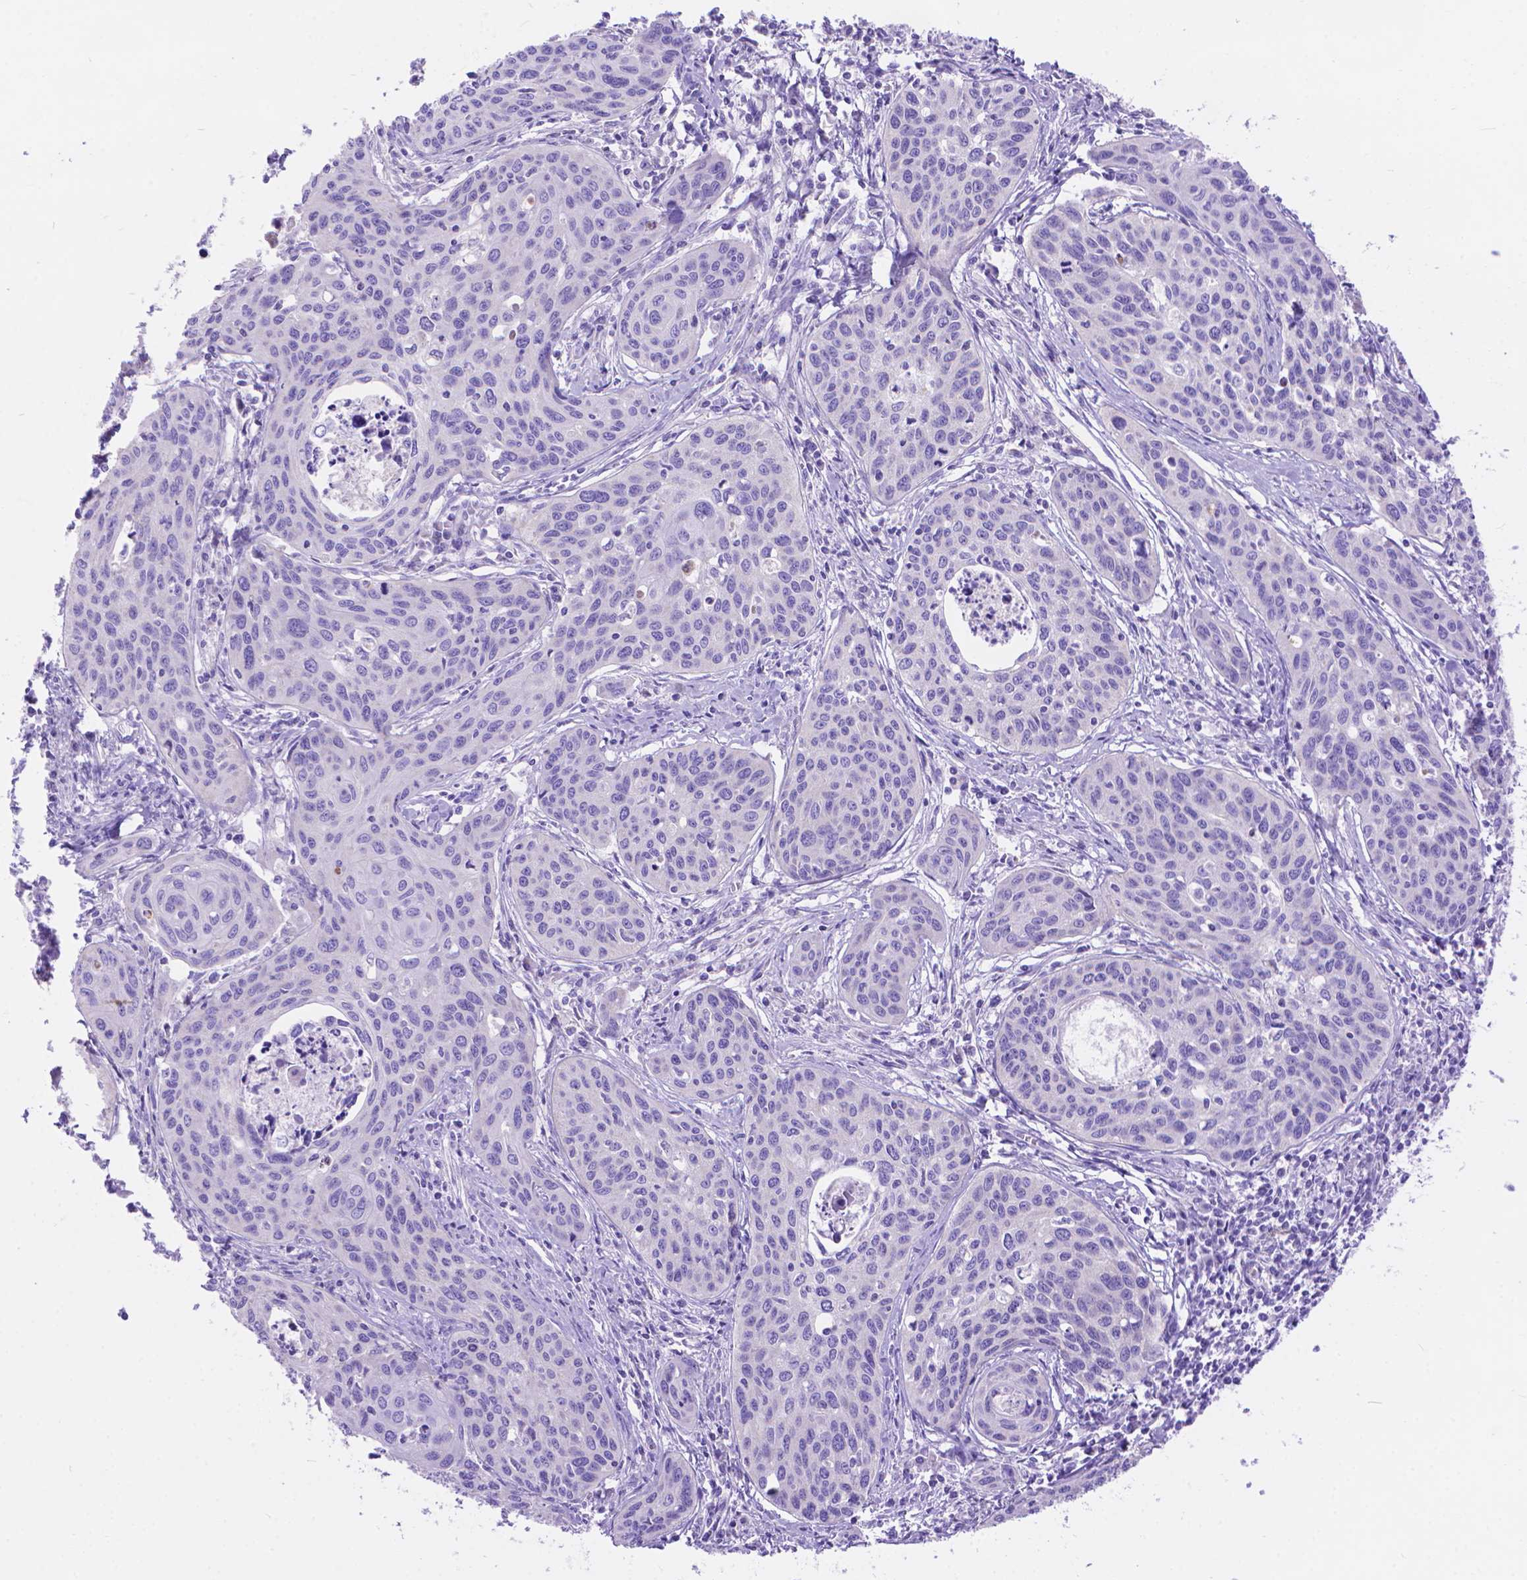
{"staining": {"intensity": "negative", "quantity": "none", "location": "none"}, "tissue": "cervical cancer", "cell_type": "Tumor cells", "image_type": "cancer", "snomed": [{"axis": "morphology", "description": "Squamous cell carcinoma, NOS"}, {"axis": "topography", "description": "Cervix"}], "caption": "Cervical squamous cell carcinoma stained for a protein using IHC demonstrates no staining tumor cells.", "gene": "DHRS2", "patient": {"sex": "female", "age": 31}}